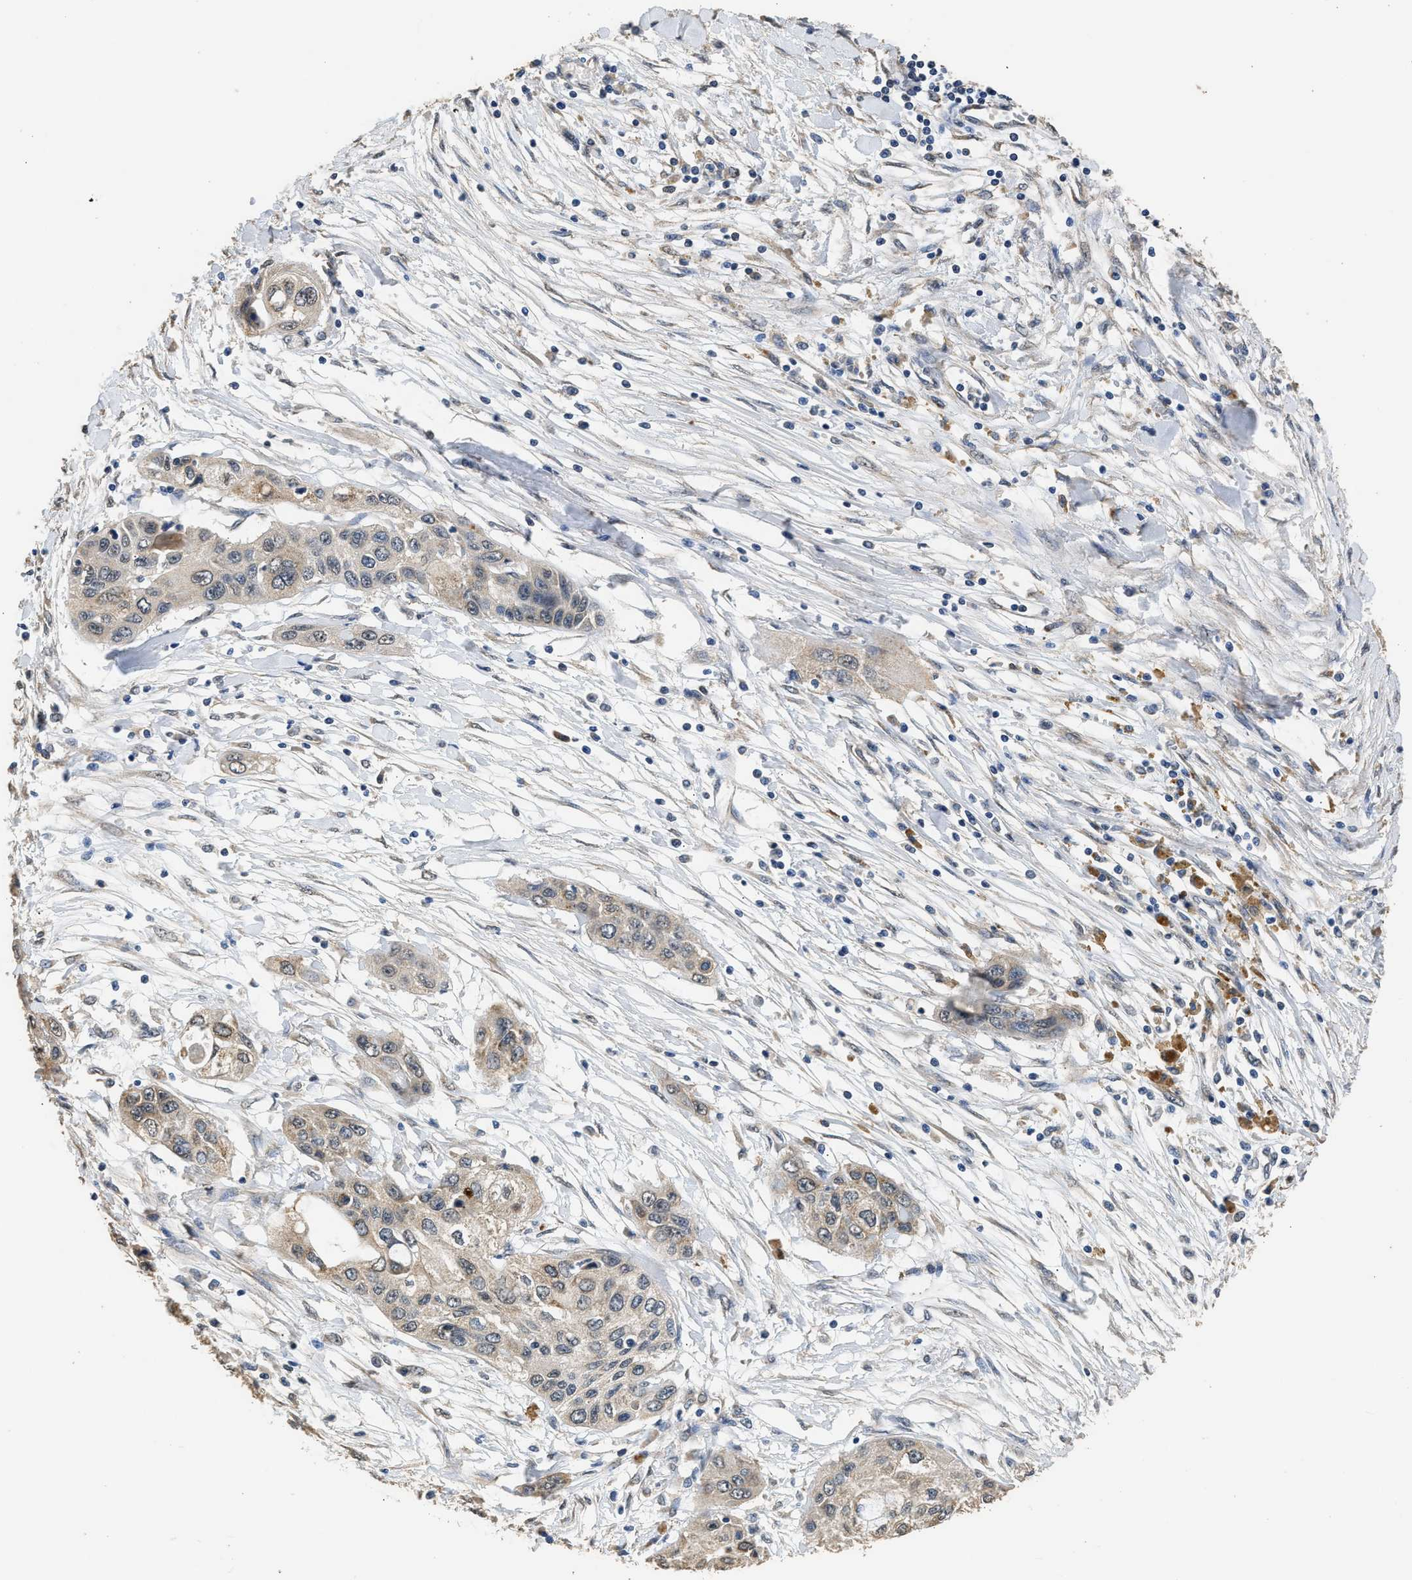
{"staining": {"intensity": "weak", "quantity": "25%-75%", "location": "cytoplasmic/membranous"}, "tissue": "pancreatic cancer", "cell_type": "Tumor cells", "image_type": "cancer", "snomed": [{"axis": "morphology", "description": "Adenocarcinoma, NOS"}, {"axis": "topography", "description": "Pancreas"}], "caption": "Immunohistochemistry image of neoplastic tissue: human adenocarcinoma (pancreatic) stained using immunohistochemistry (IHC) shows low levels of weak protein expression localized specifically in the cytoplasmic/membranous of tumor cells, appearing as a cytoplasmic/membranous brown color.", "gene": "SPINT2", "patient": {"sex": "female", "age": 70}}